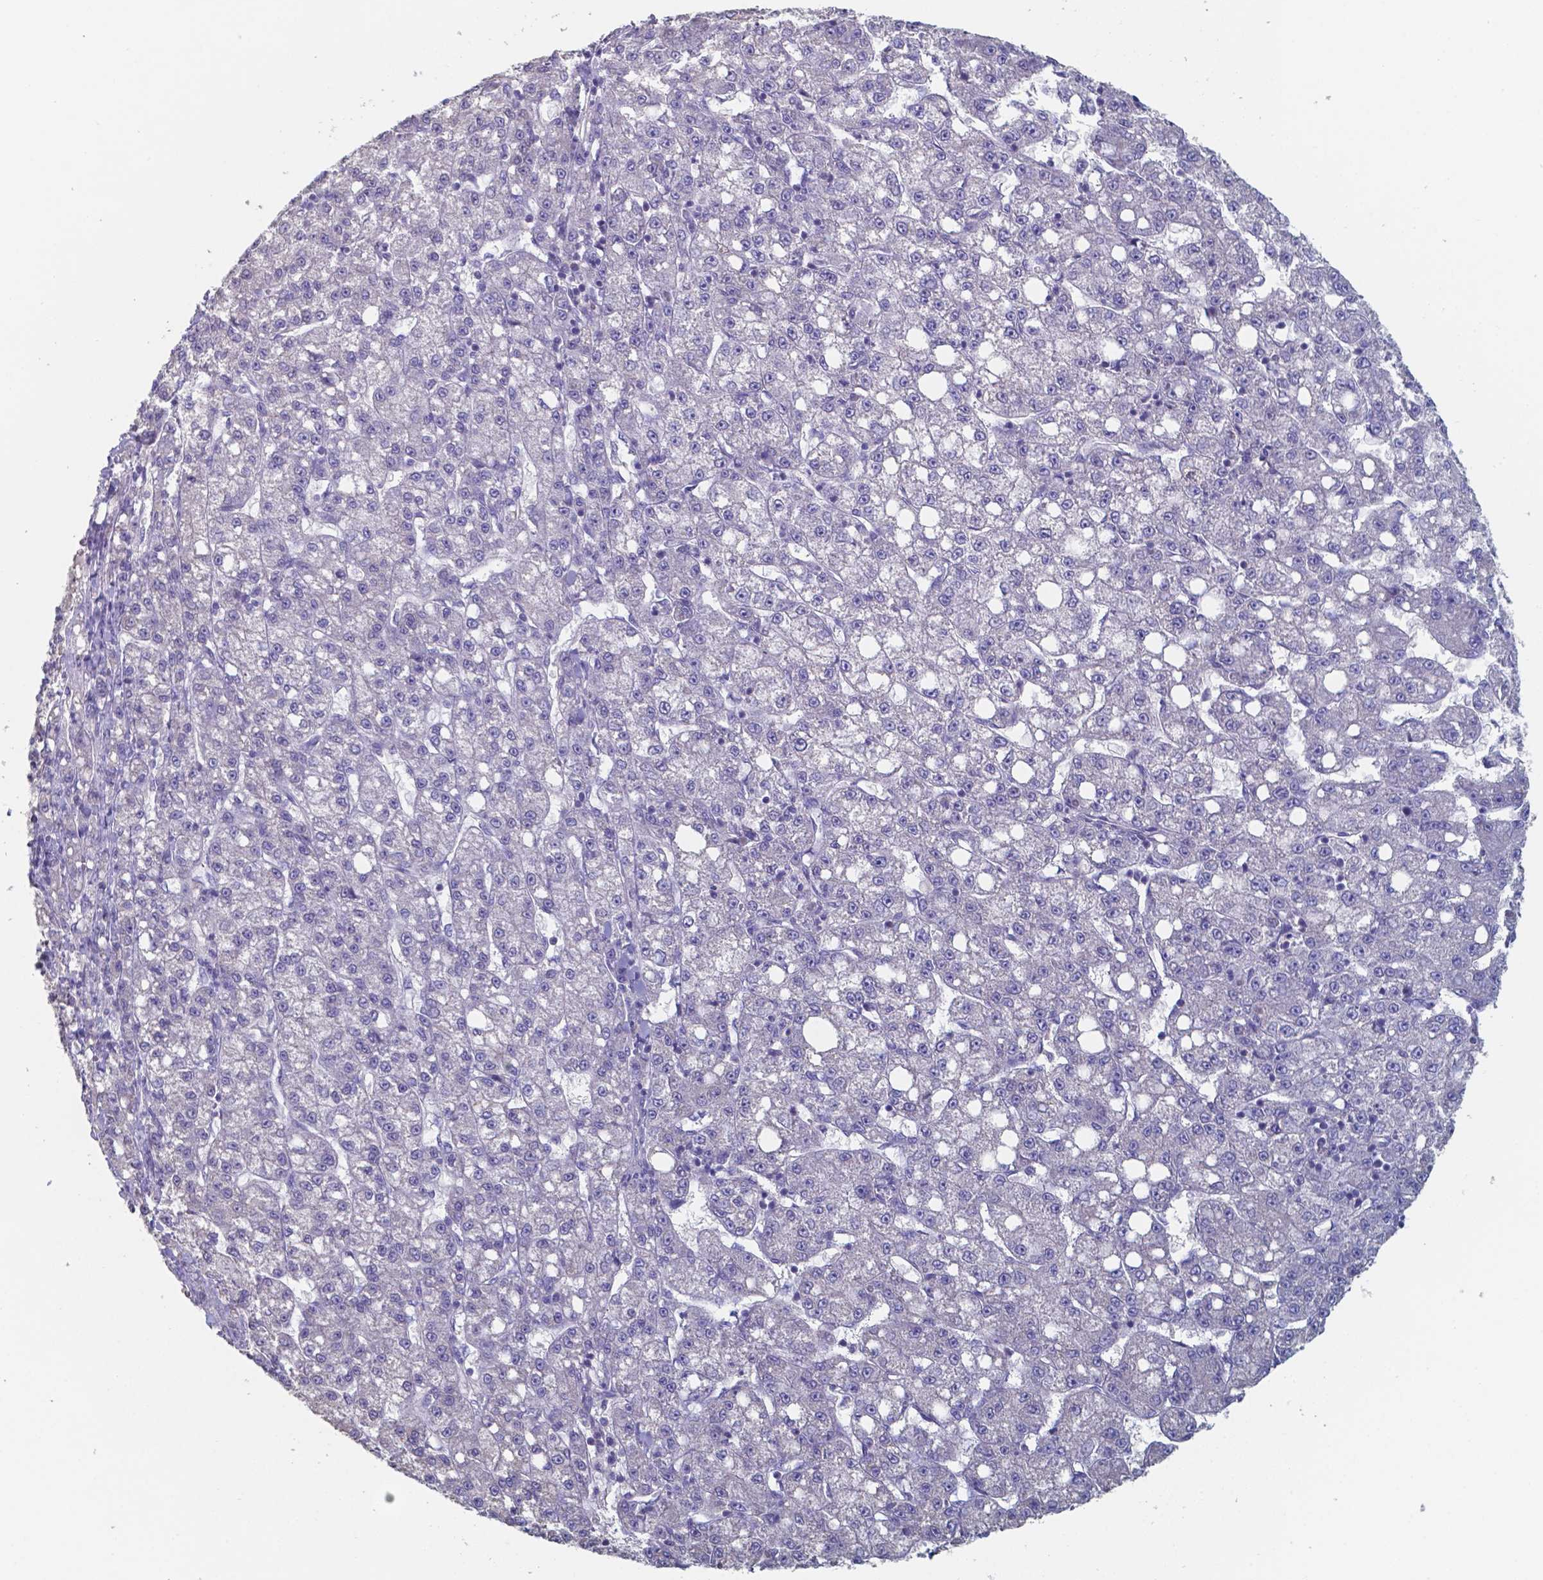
{"staining": {"intensity": "negative", "quantity": "none", "location": "none"}, "tissue": "liver cancer", "cell_type": "Tumor cells", "image_type": "cancer", "snomed": [{"axis": "morphology", "description": "Carcinoma, Hepatocellular, NOS"}, {"axis": "topography", "description": "Liver"}], "caption": "Immunohistochemical staining of hepatocellular carcinoma (liver) displays no significant staining in tumor cells.", "gene": "FOXJ1", "patient": {"sex": "female", "age": 65}}